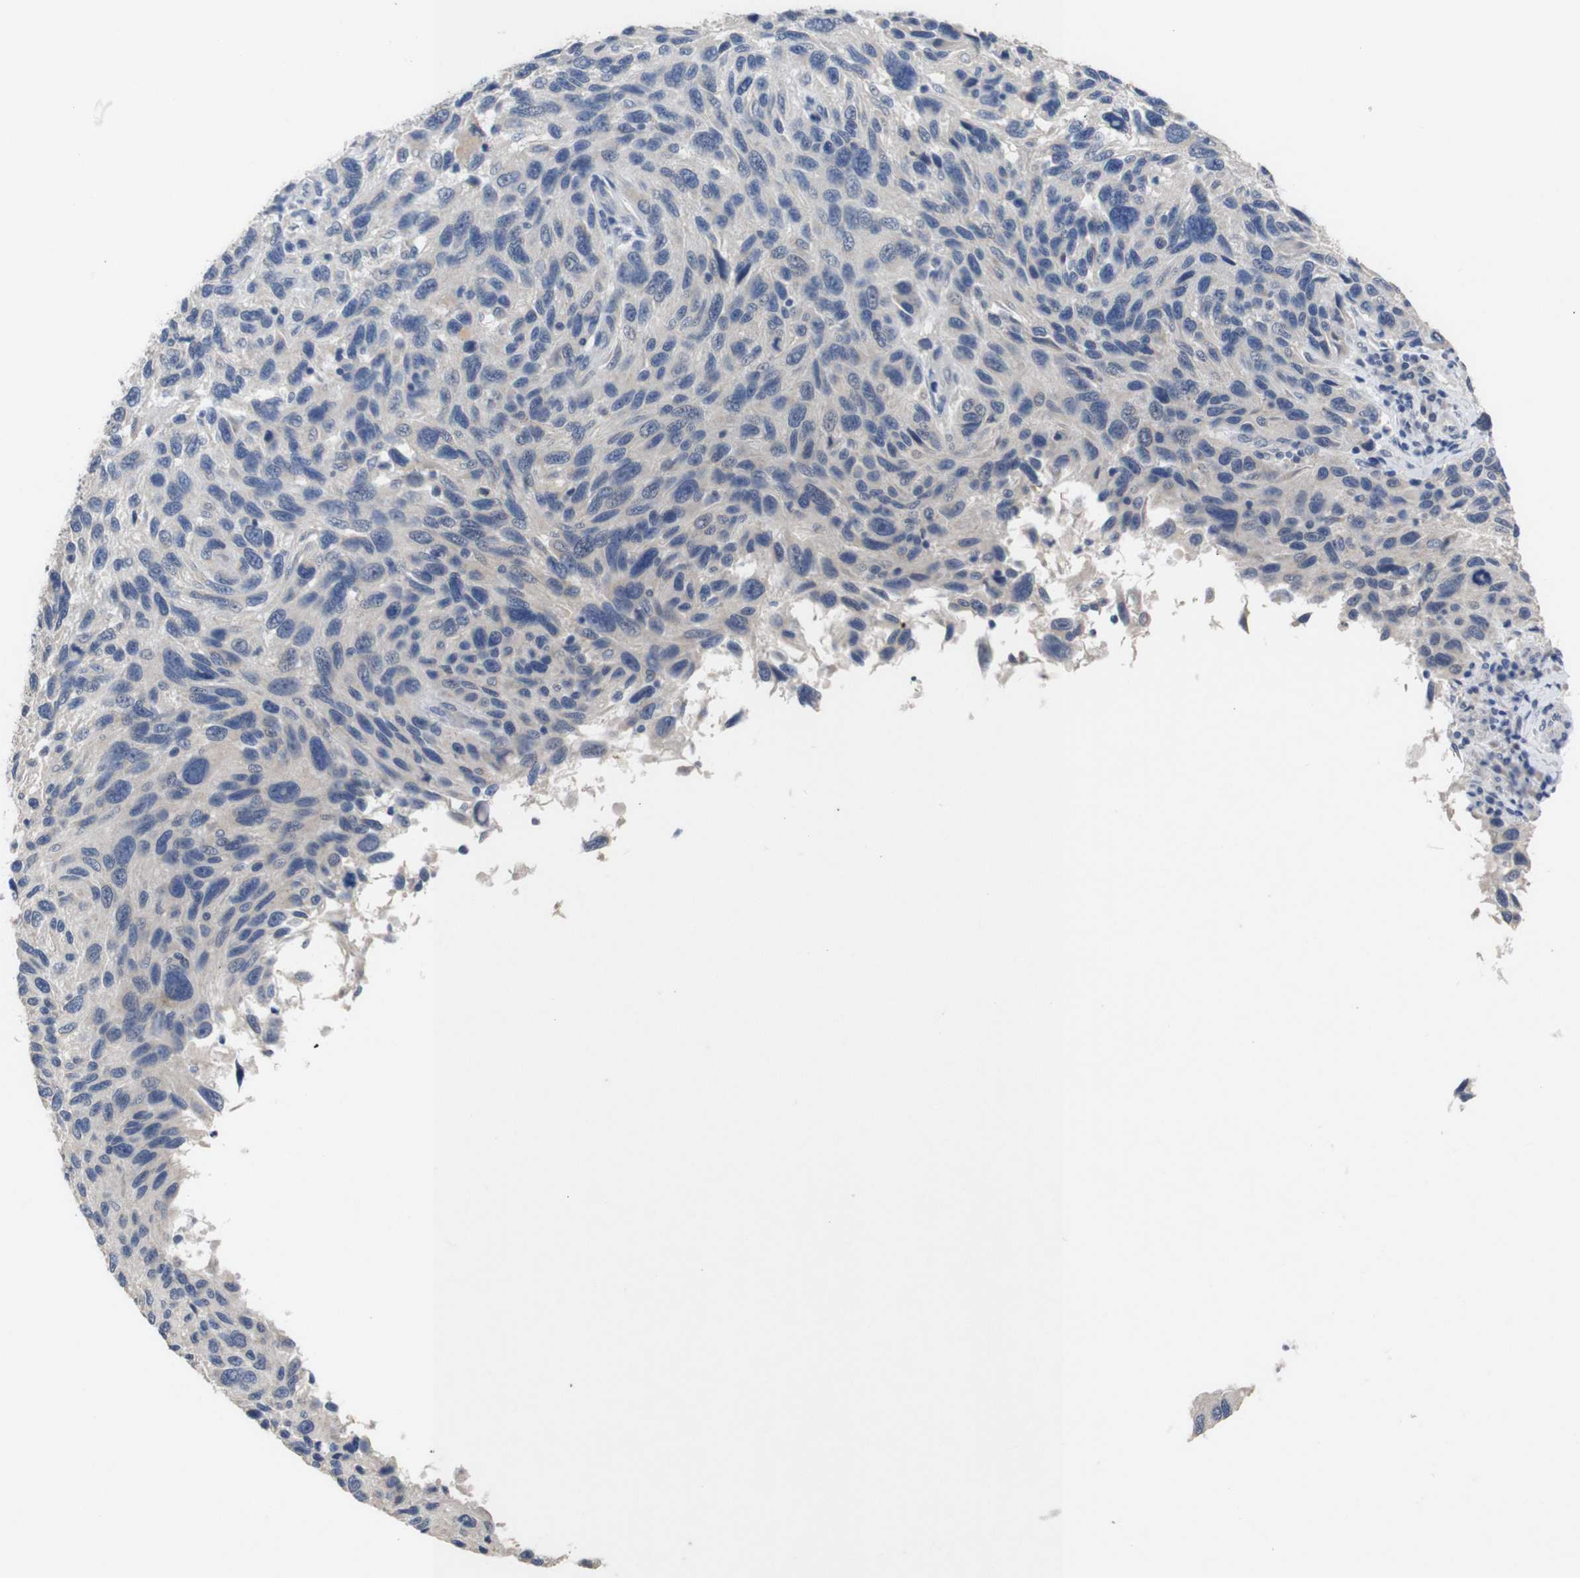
{"staining": {"intensity": "negative", "quantity": "none", "location": "none"}, "tissue": "melanoma", "cell_type": "Tumor cells", "image_type": "cancer", "snomed": [{"axis": "morphology", "description": "Malignant melanoma, NOS"}, {"axis": "topography", "description": "Skin"}], "caption": "This is an immunohistochemistry histopathology image of malignant melanoma. There is no positivity in tumor cells.", "gene": "HNF1A", "patient": {"sex": "male", "age": 53}}